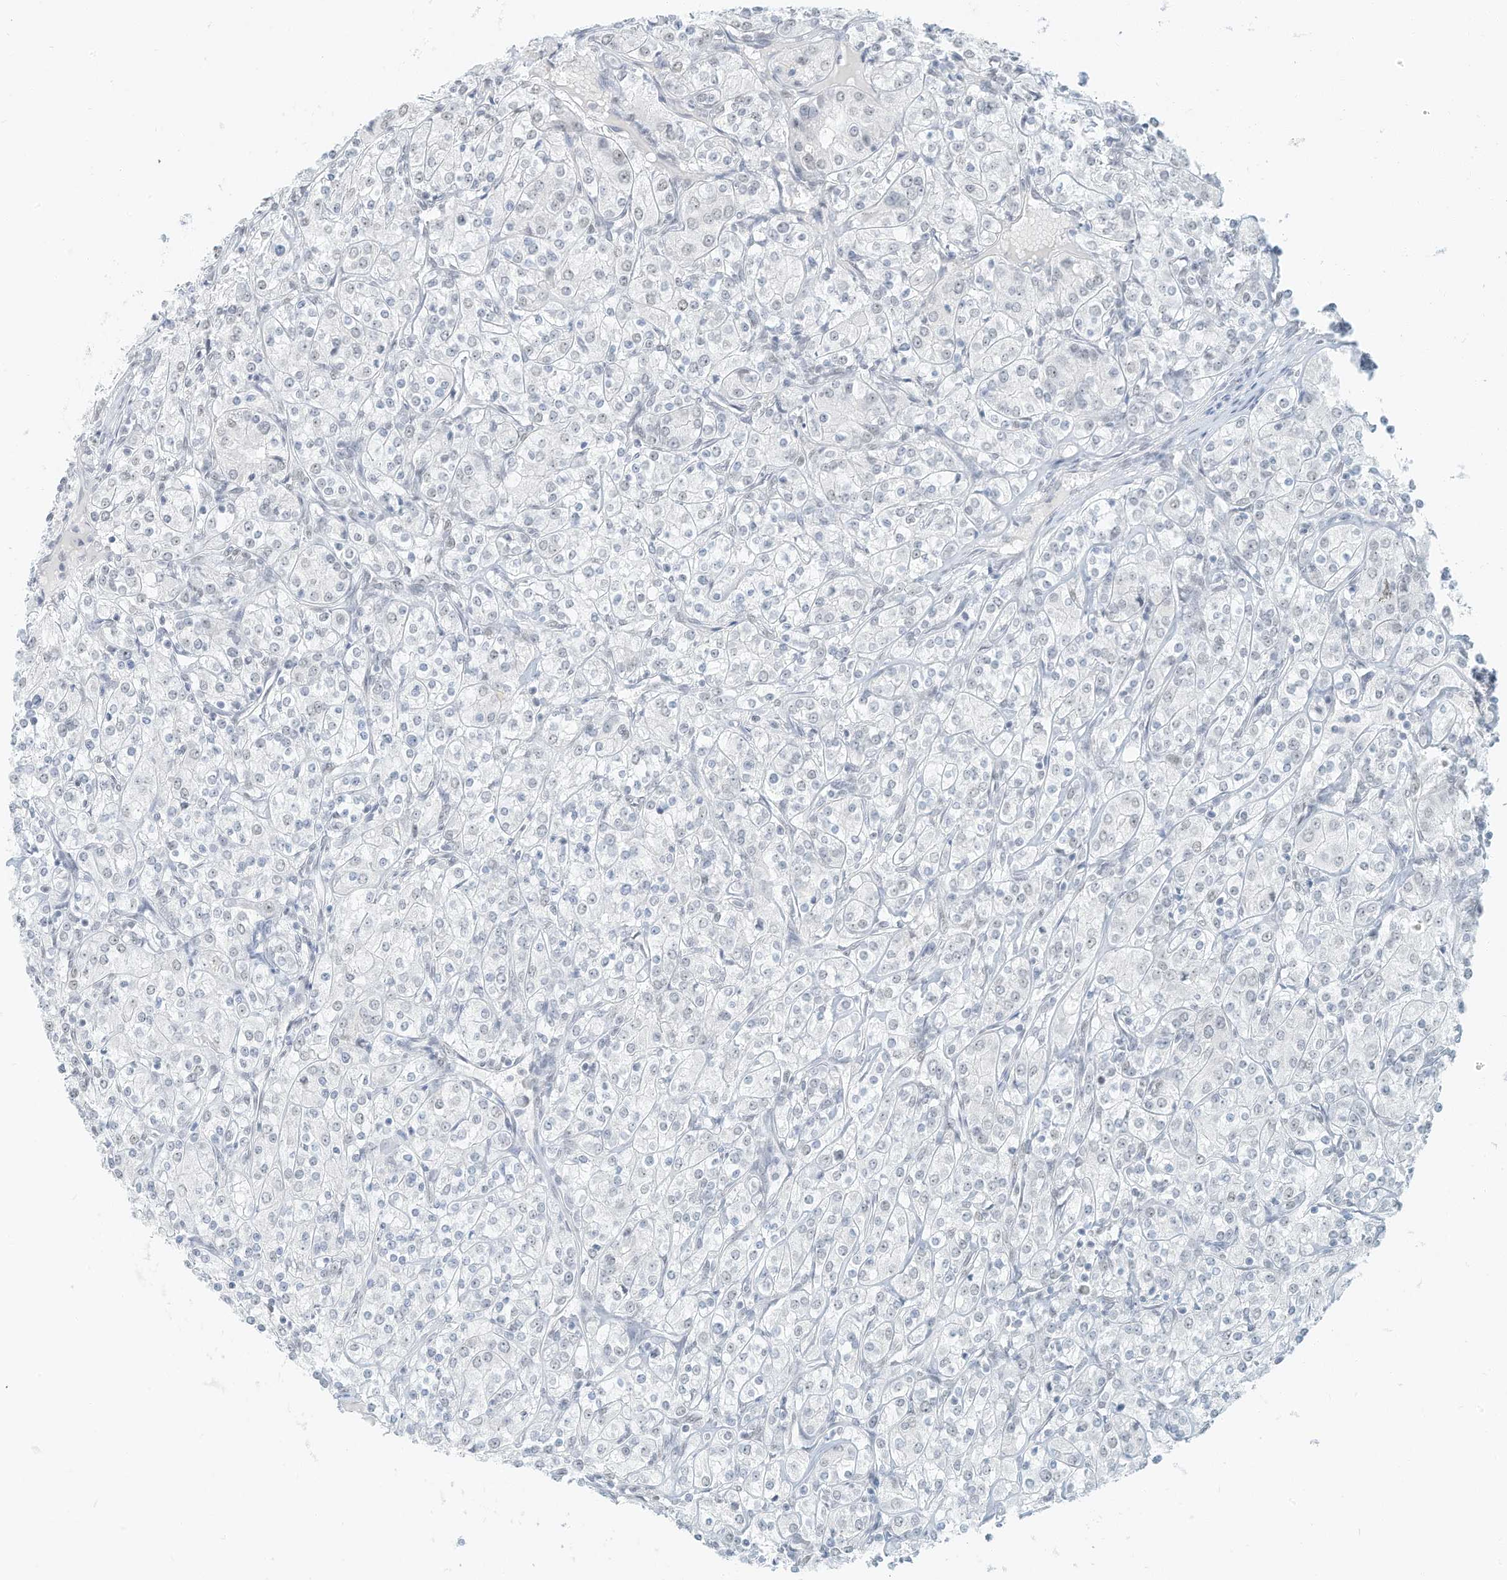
{"staining": {"intensity": "negative", "quantity": "none", "location": "none"}, "tissue": "renal cancer", "cell_type": "Tumor cells", "image_type": "cancer", "snomed": [{"axis": "morphology", "description": "Adenocarcinoma, NOS"}, {"axis": "topography", "description": "Kidney"}], "caption": "A high-resolution image shows immunohistochemistry (IHC) staining of renal cancer (adenocarcinoma), which shows no significant expression in tumor cells.", "gene": "PGC", "patient": {"sex": "male", "age": 77}}